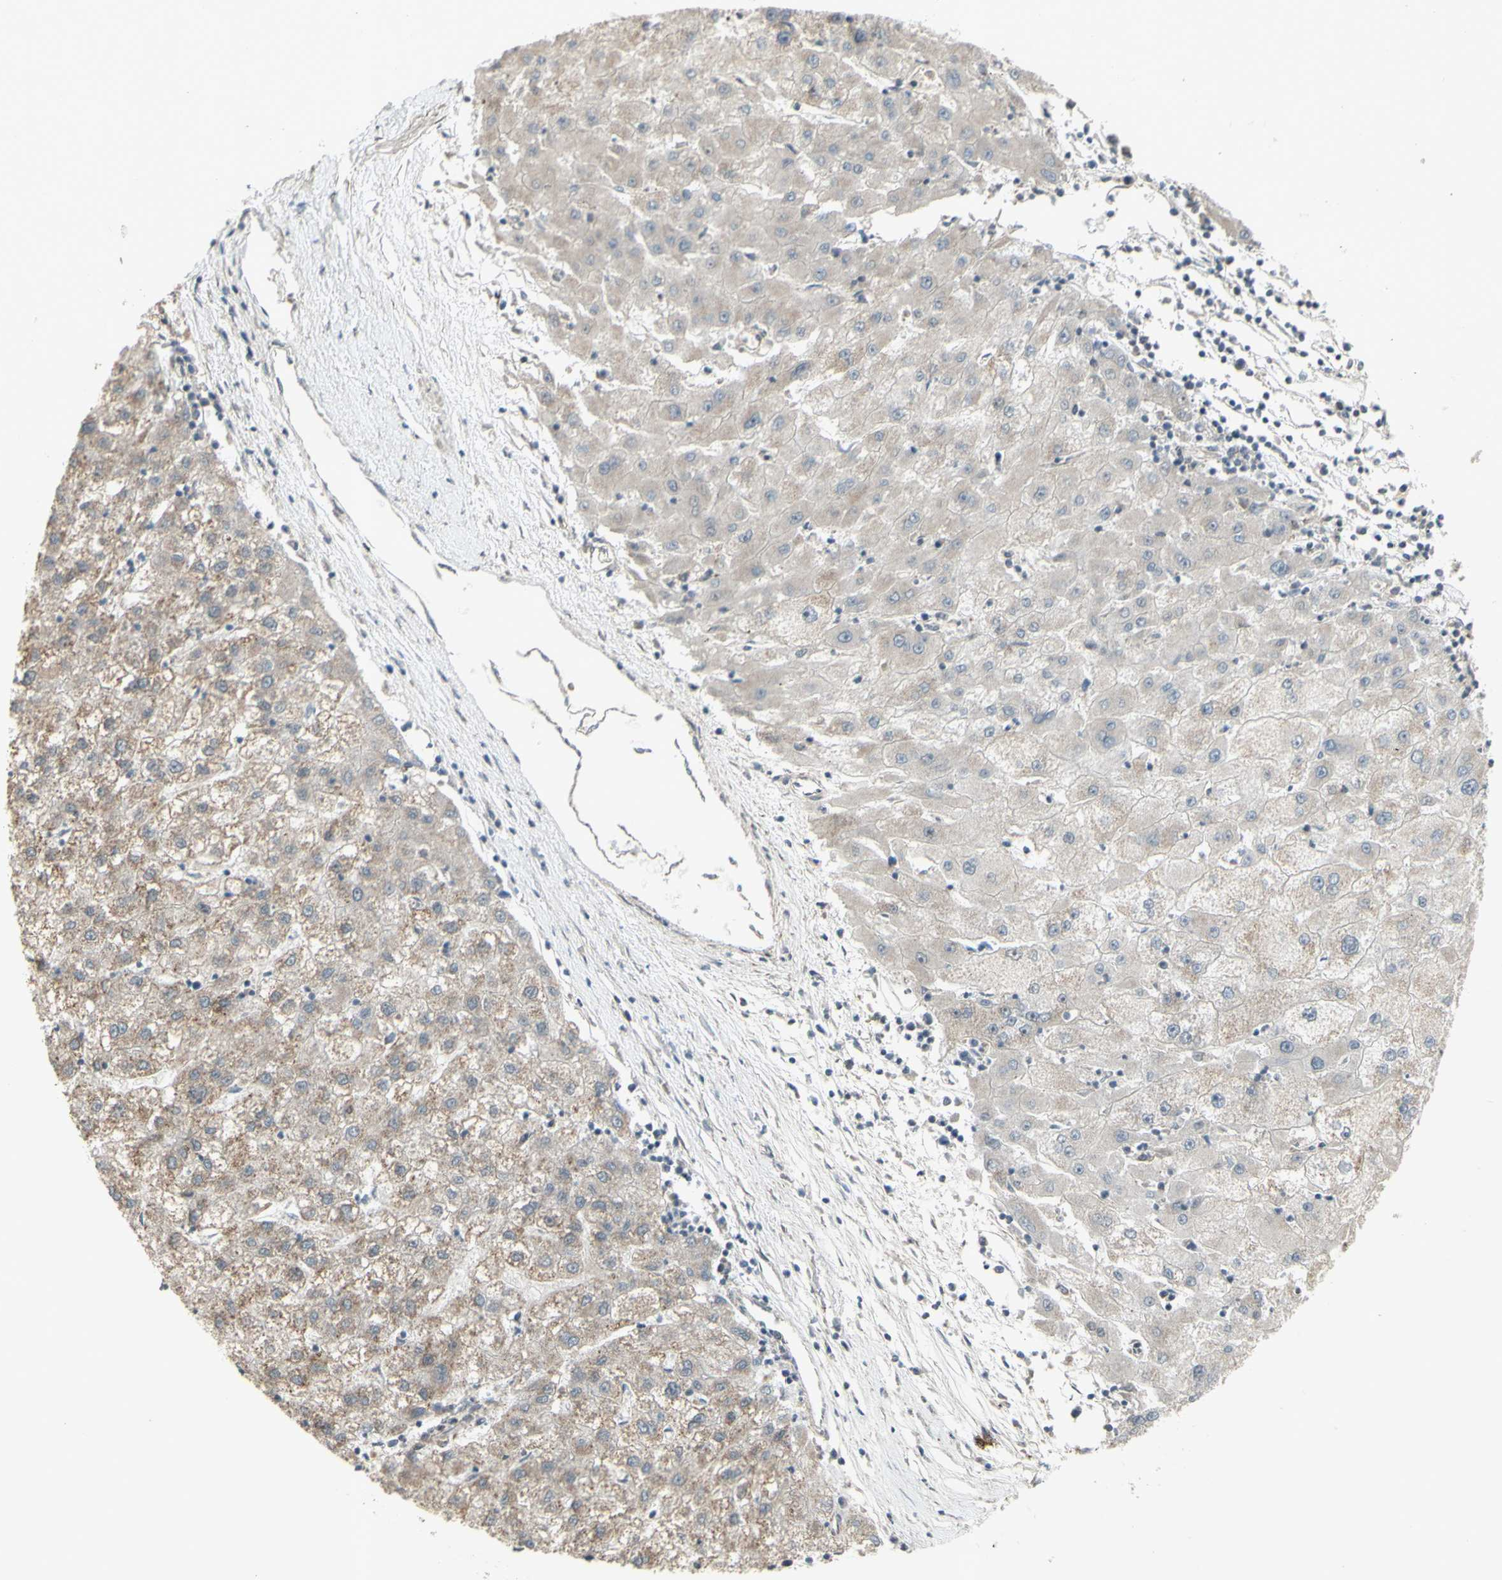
{"staining": {"intensity": "weak", "quantity": ">75%", "location": "cytoplasmic/membranous"}, "tissue": "liver cancer", "cell_type": "Tumor cells", "image_type": "cancer", "snomed": [{"axis": "morphology", "description": "Carcinoma, Hepatocellular, NOS"}, {"axis": "topography", "description": "Liver"}], "caption": "A photomicrograph of human hepatocellular carcinoma (liver) stained for a protein exhibits weak cytoplasmic/membranous brown staining in tumor cells.", "gene": "GRAMD1B", "patient": {"sex": "male", "age": 72}}